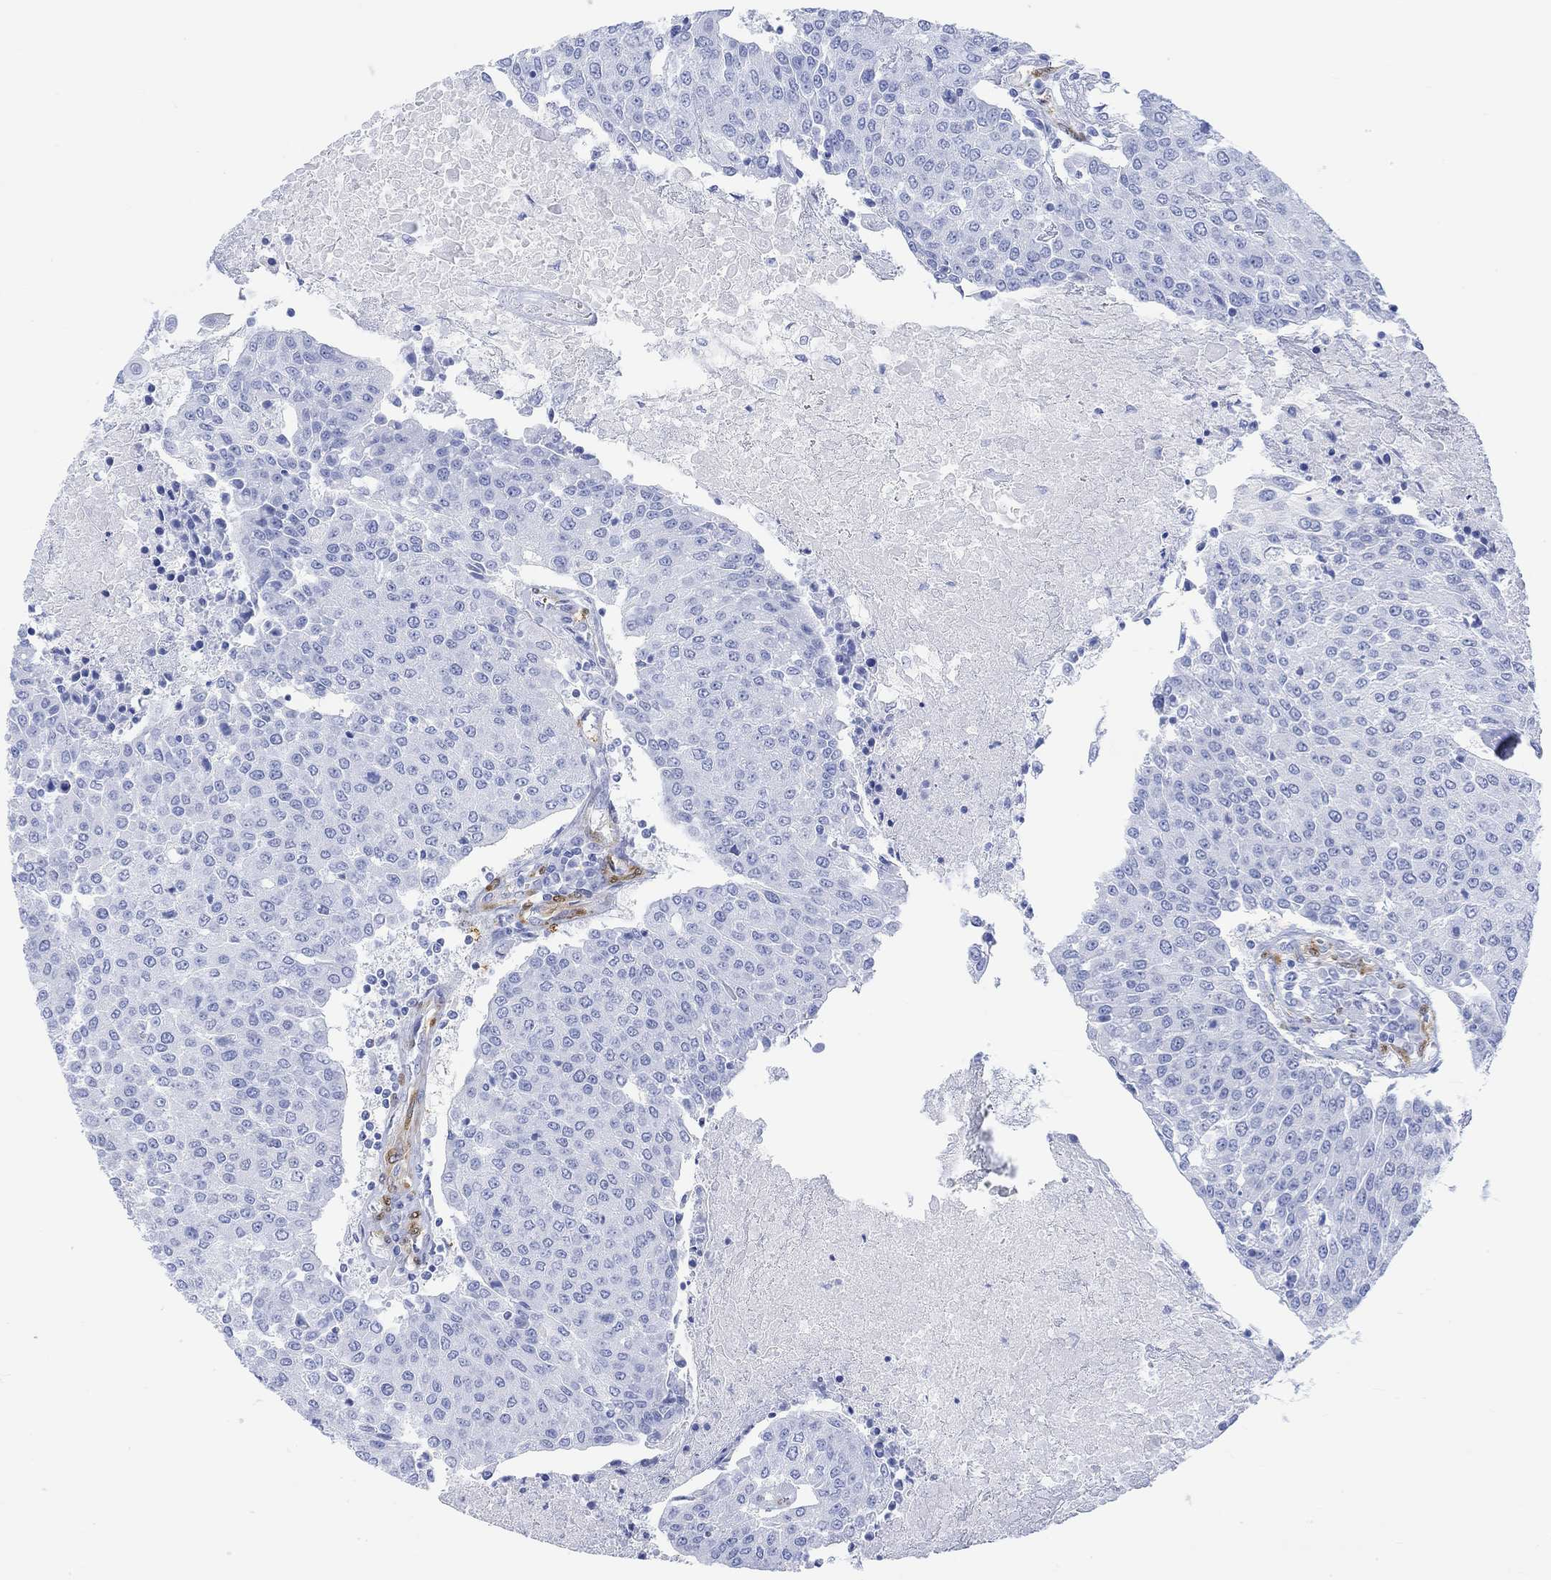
{"staining": {"intensity": "negative", "quantity": "none", "location": "none"}, "tissue": "urothelial cancer", "cell_type": "Tumor cells", "image_type": "cancer", "snomed": [{"axis": "morphology", "description": "Urothelial carcinoma, High grade"}, {"axis": "topography", "description": "Urinary bladder"}], "caption": "Immunohistochemistry (IHC) histopathology image of neoplastic tissue: human urothelial cancer stained with DAB reveals no significant protein expression in tumor cells.", "gene": "TPPP3", "patient": {"sex": "female", "age": 85}}